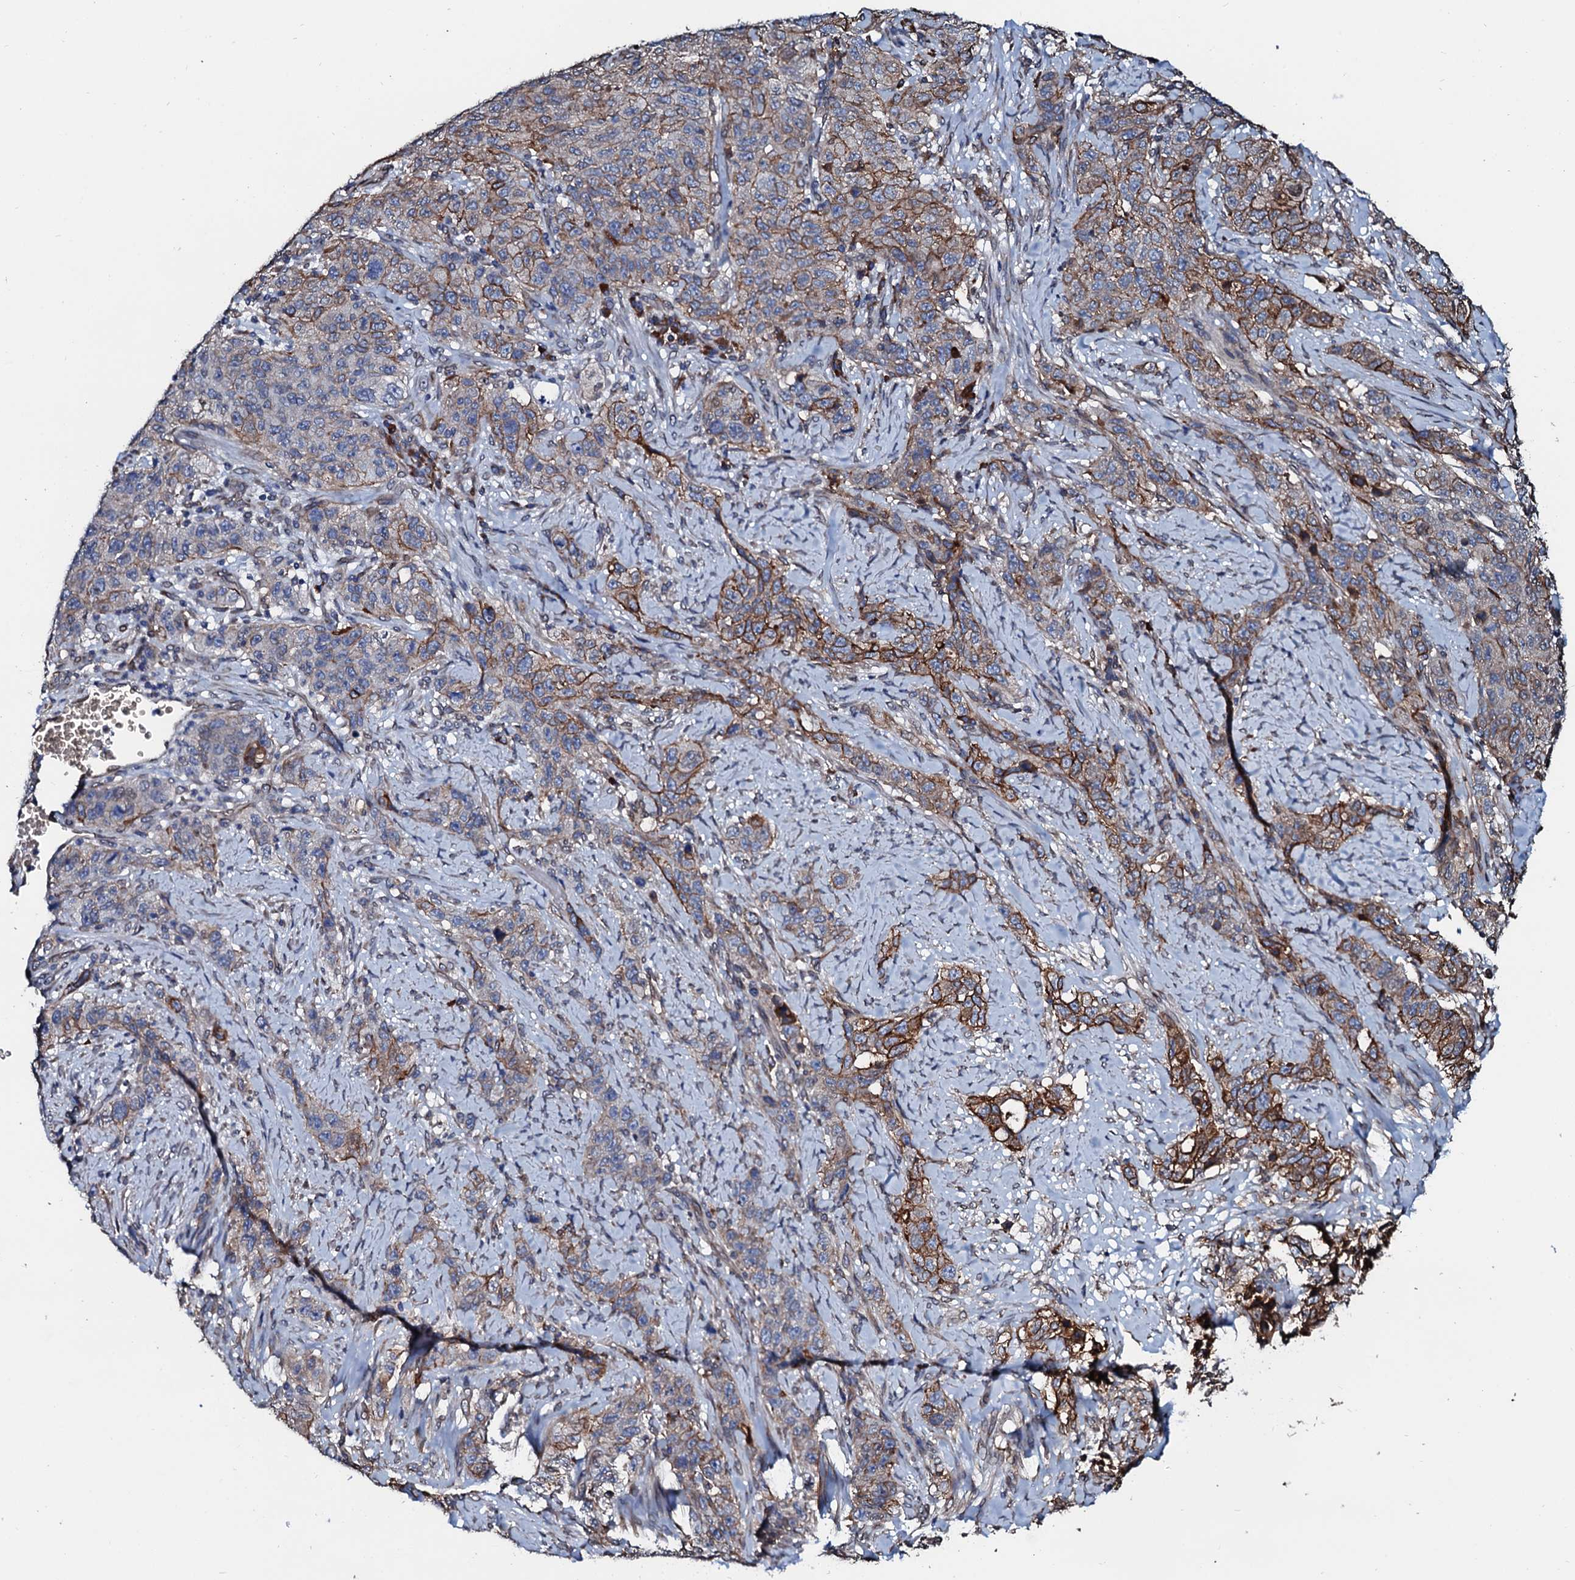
{"staining": {"intensity": "moderate", "quantity": "<25%", "location": "cytoplasmic/membranous"}, "tissue": "stomach cancer", "cell_type": "Tumor cells", "image_type": "cancer", "snomed": [{"axis": "morphology", "description": "Adenocarcinoma, NOS"}, {"axis": "topography", "description": "Stomach"}], "caption": "A brown stain shows moderate cytoplasmic/membranous positivity of a protein in adenocarcinoma (stomach) tumor cells.", "gene": "NRP2", "patient": {"sex": "male", "age": 48}}